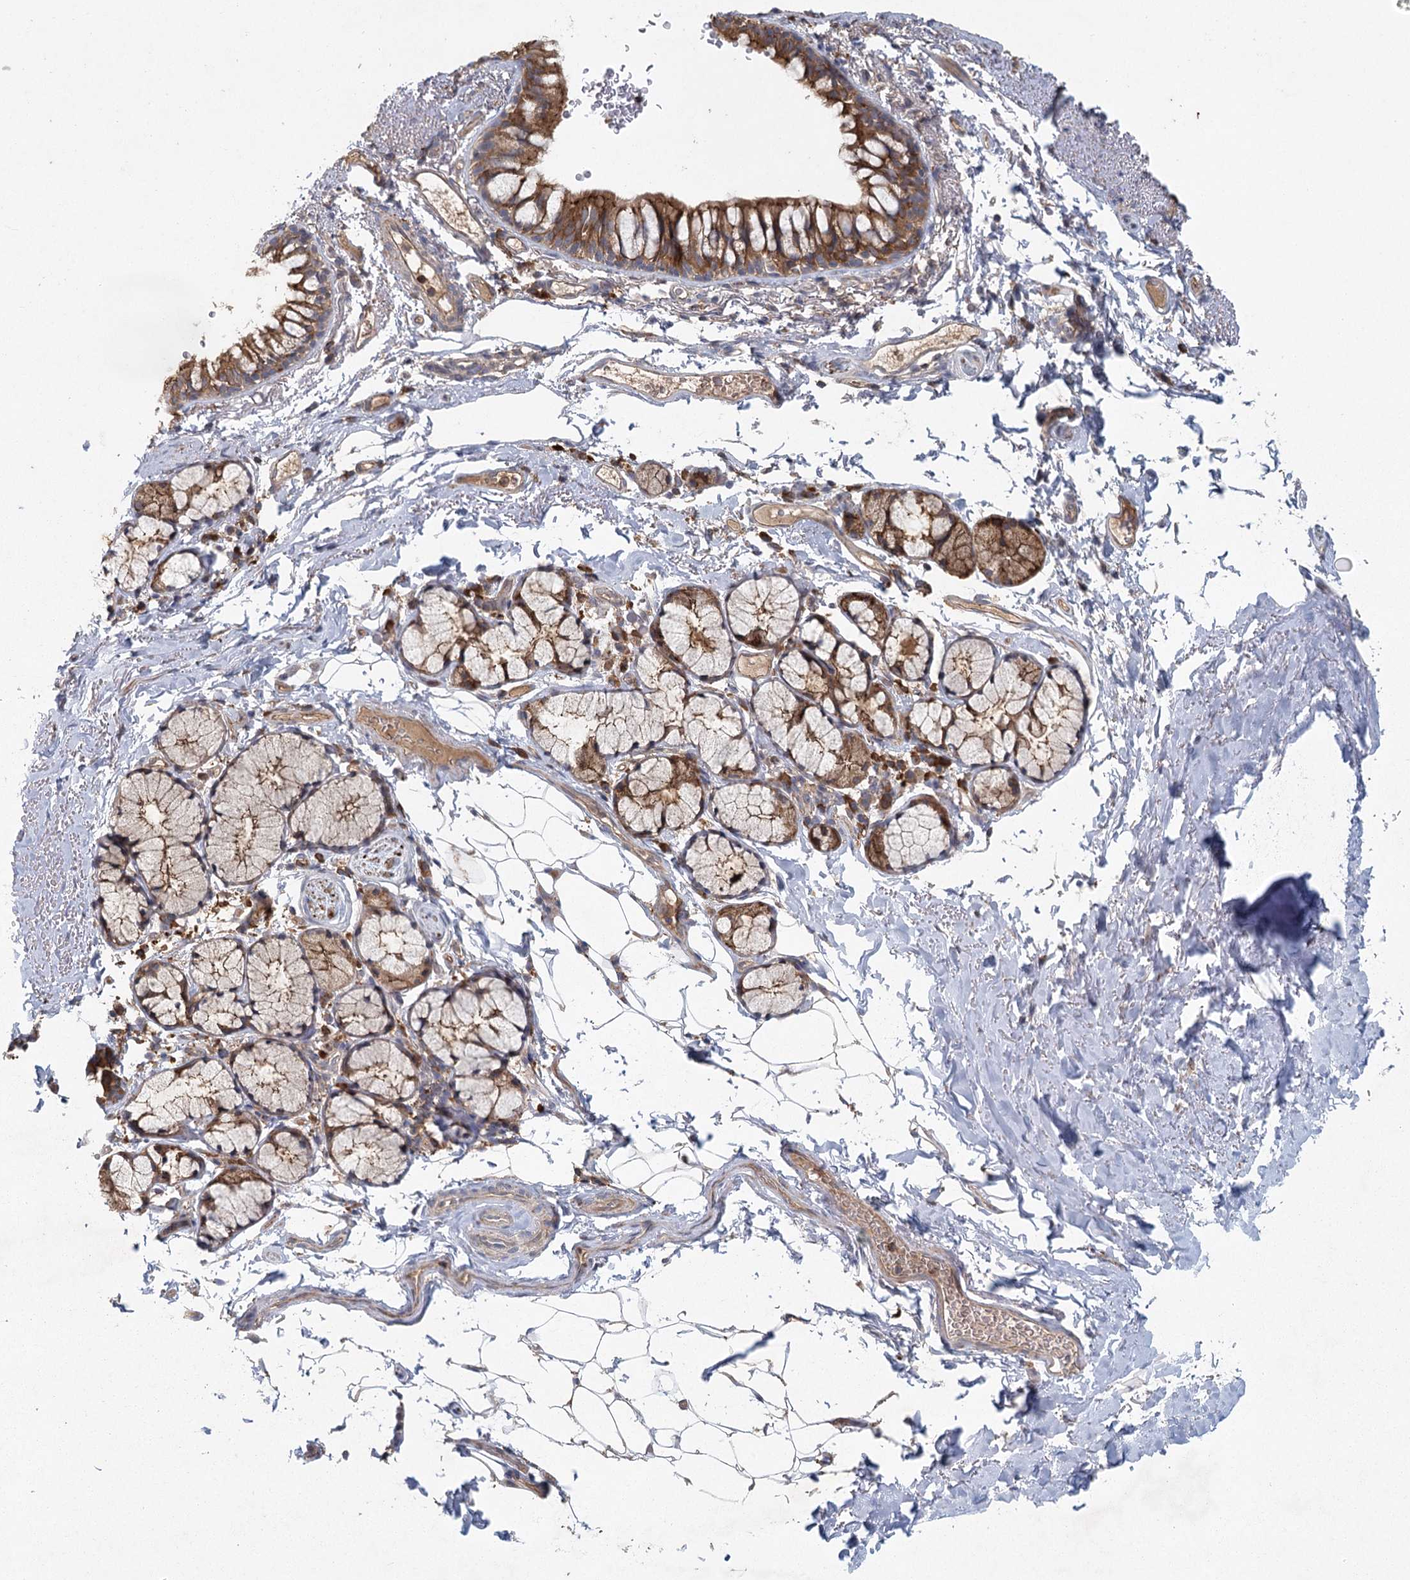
{"staining": {"intensity": "strong", "quantity": ">75%", "location": "cytoplasmic/membranous"}, "tissue": "bronchus", "cell_type": "Respiratory epithelial cells", "image_type": "normal", "snomed": [{"axis": "morphology", "description": "Normal tissue, NOS"}, {"axis": "topography", "description": "Cartilage tissue"}, {"axis": "topography", "description": "Bronchus"}], "caption": "A high amount of strong cytoplasmic/membranous expression is present in approximately >75% of respiratory epithelial cells in benign bronchus. (Brightfield microscopy of DAB IHC at high magnification).", "gene": "PLEKHA7", "patient": {"sex": "female", "age": 73}}